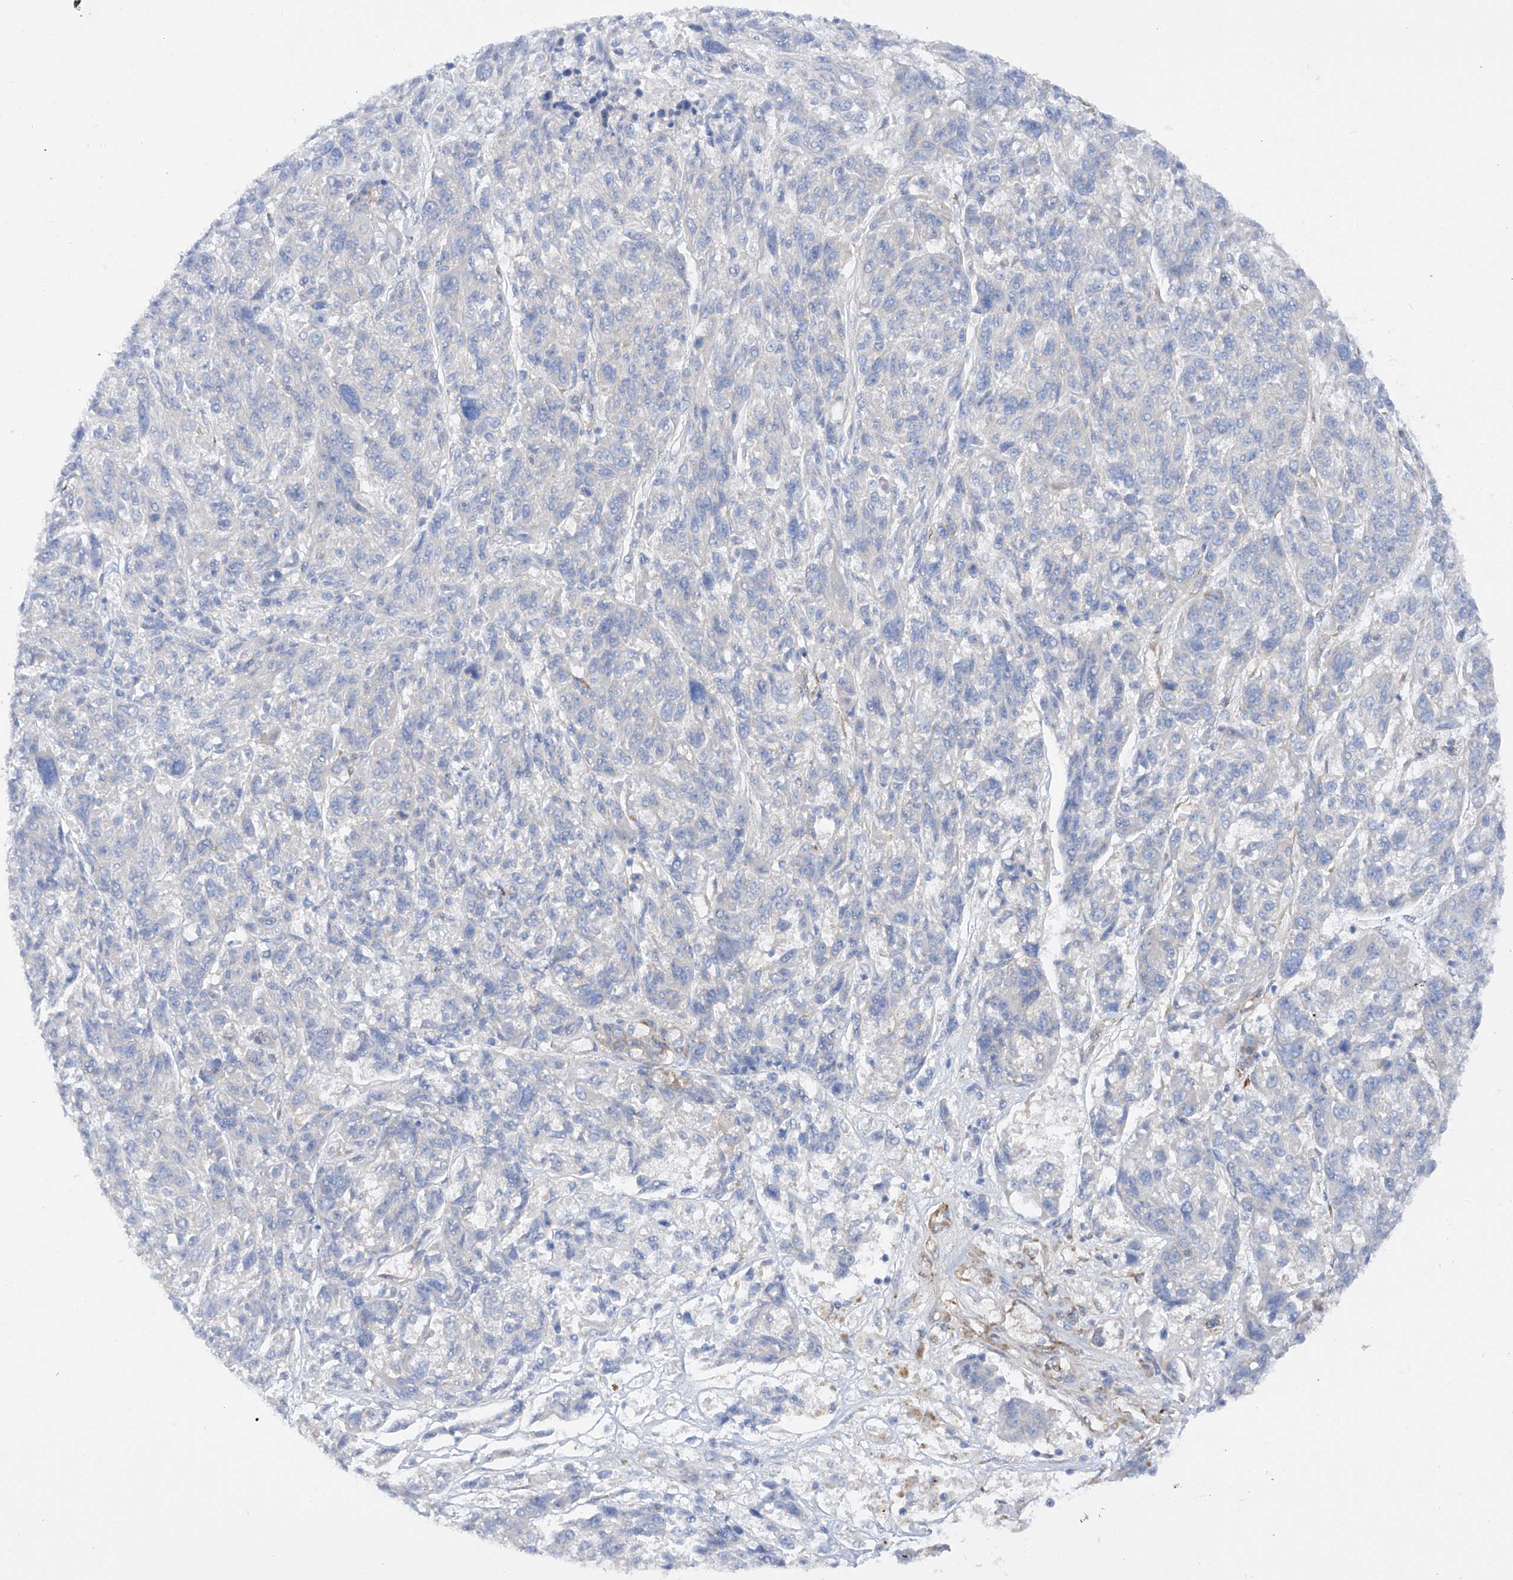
{"staining": {"intensity": "negative", "quantity": "none", "location": "none"}, "tissue": "melanoma", "cell_type": "Tumor cells", "image_type": "cancer", "snomed": [{"axis": "morphology", "description": "Malignant melanoma, NOS"}, {"axis": "topography", "description": "Skin"}], "caption": "There is no significant expression in tumor cells of malignant melanoma.", "gene": "LCA5", "patient": {"sex": "male", "age": 53}}